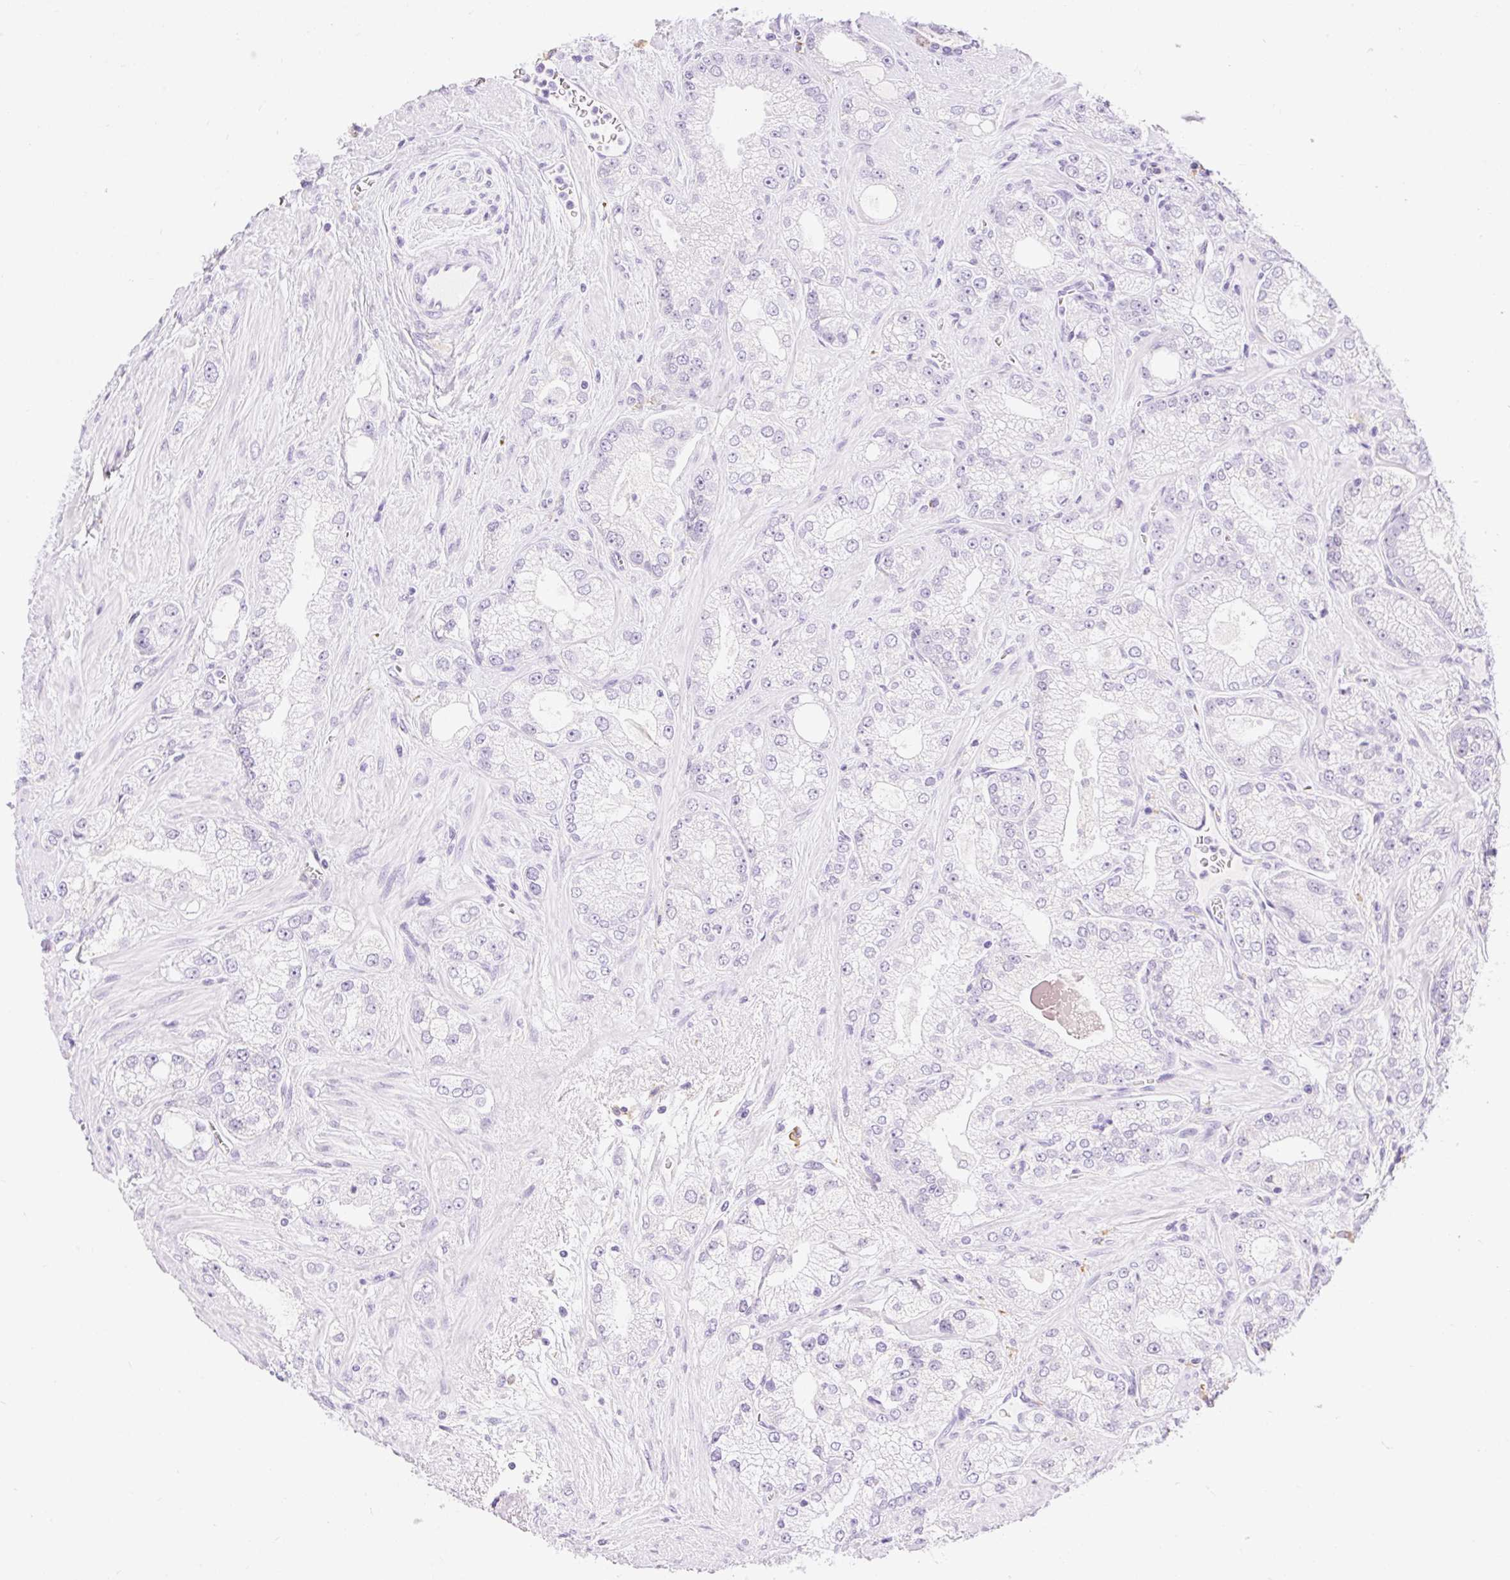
{"staining": {"intensity": "negative", "quantity": "none", "location": "none"}, "tissue": "prostate cancer", "cell_type": "Tumor cells", "image_type": "cancer", "snomed": [{"axis": "morphology", "description": "Normal tissue, NOS"}, {"axis": "morphology", "description": "Adenocarcinoma, High grade"}, {"axis": "topography", "description": "Prostate"}, {"axis": "topography", "description": "Peripheral nerve tissue"}], "caption": "Immunohistochemical staining of human adenocarcinoma (high-grade) (prostate) demonstrates no significant staining in tumor cells.", "gene": "SIGLEC1", "patient": {"sex": "male", "age": 68}}